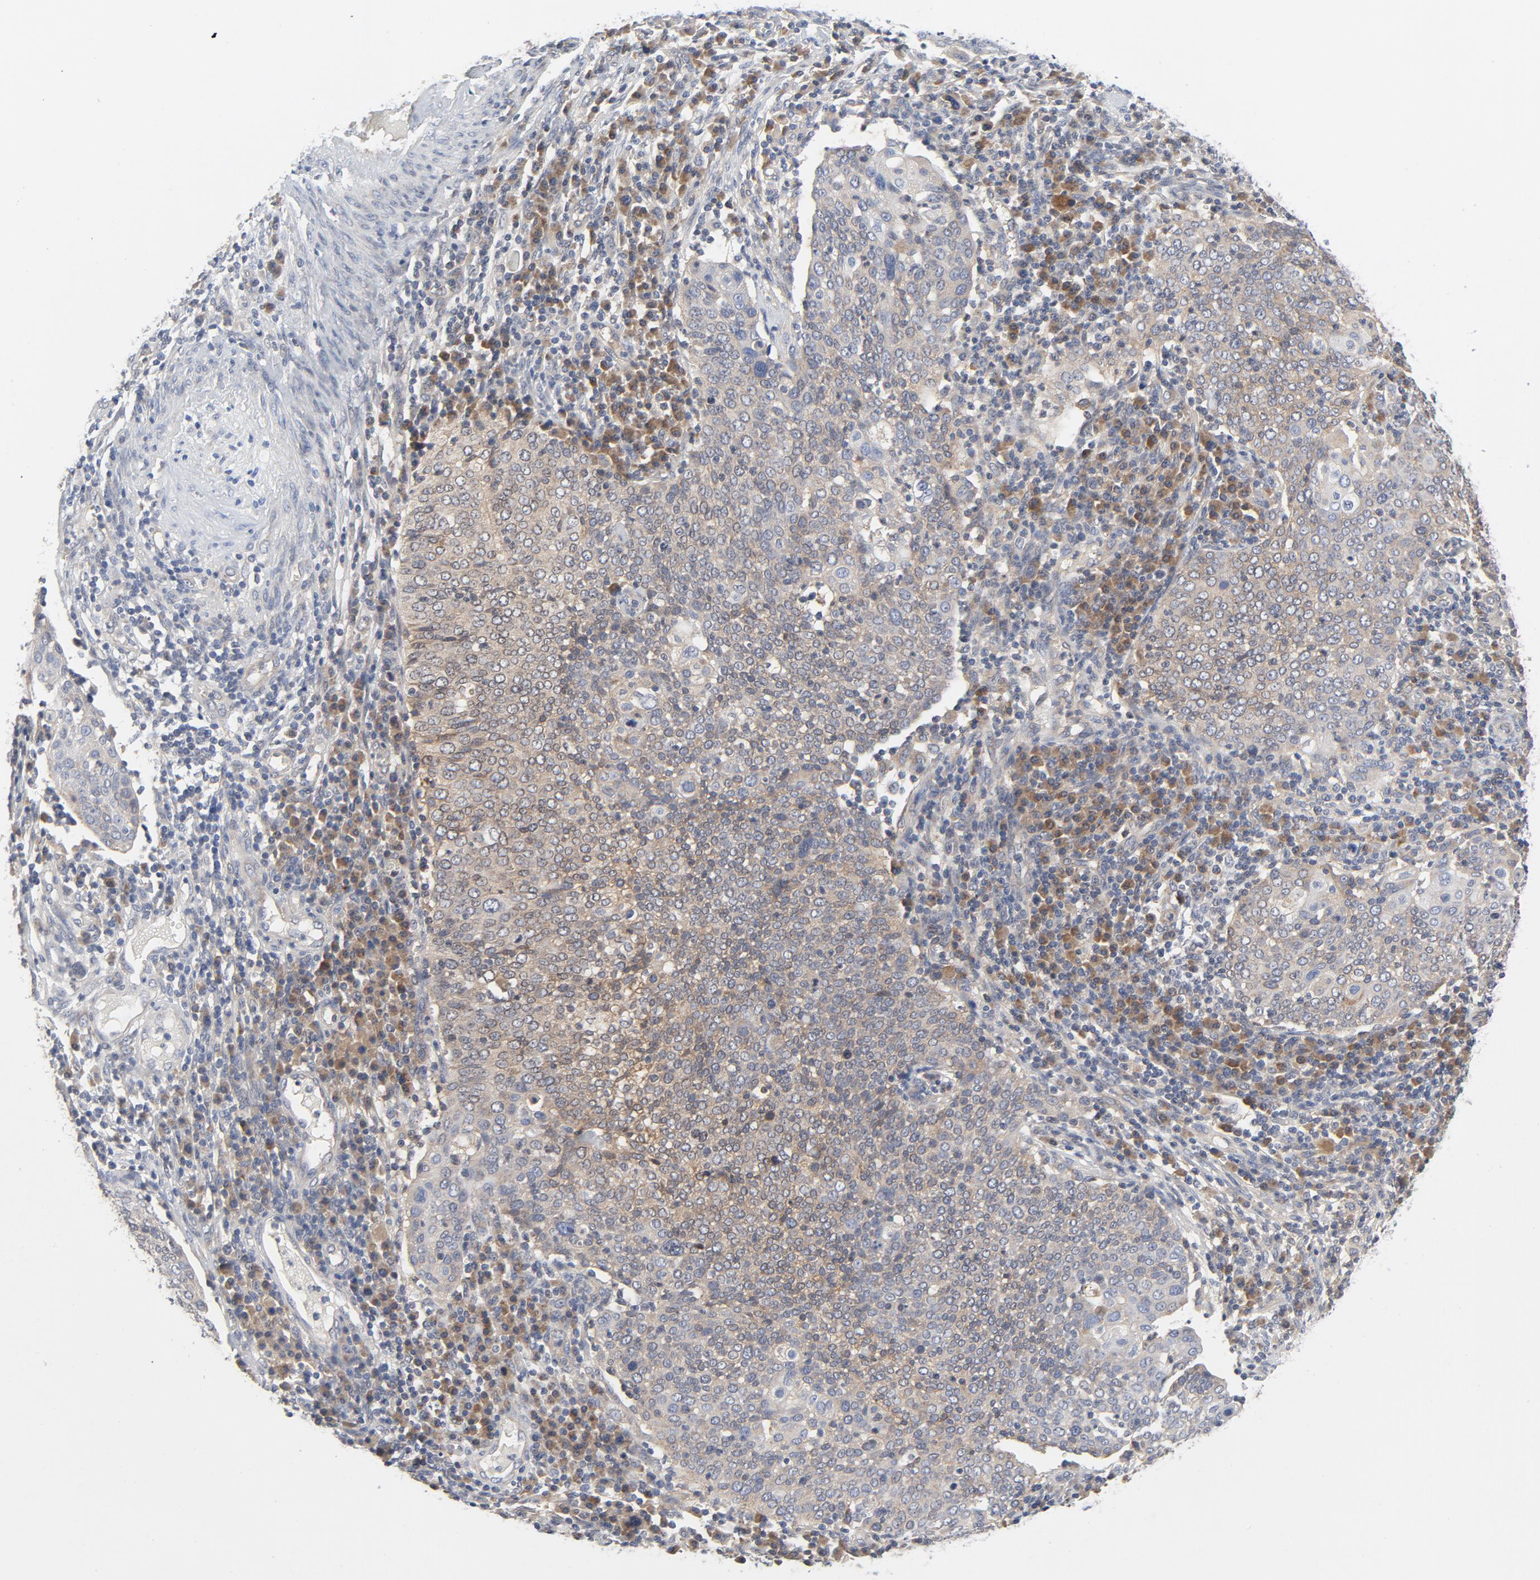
{"staining": {"intensity": "weak", "quantity": ">75%", "location": "cytoplasmic/membranous"}, "tissue": "cervical cancer", "cell_type": "Tumor cells", "image_type": "cancer", "snomed": [{"axis": "morphology", "description": "Squamous cell carcinoma, NOS"}, {"axis": "topography", "description": "Cervix"}], "caption": "Immunohistochemical staining of human cervical cancer (squamous cell carcinoma) shows low levels of weak cytoplasmic/membranous positivity in approximately >75% of tumor cells. Nuclei are stained in blue.", "gene": "BAD", "patient": {"sex": "female", "age": 40}}